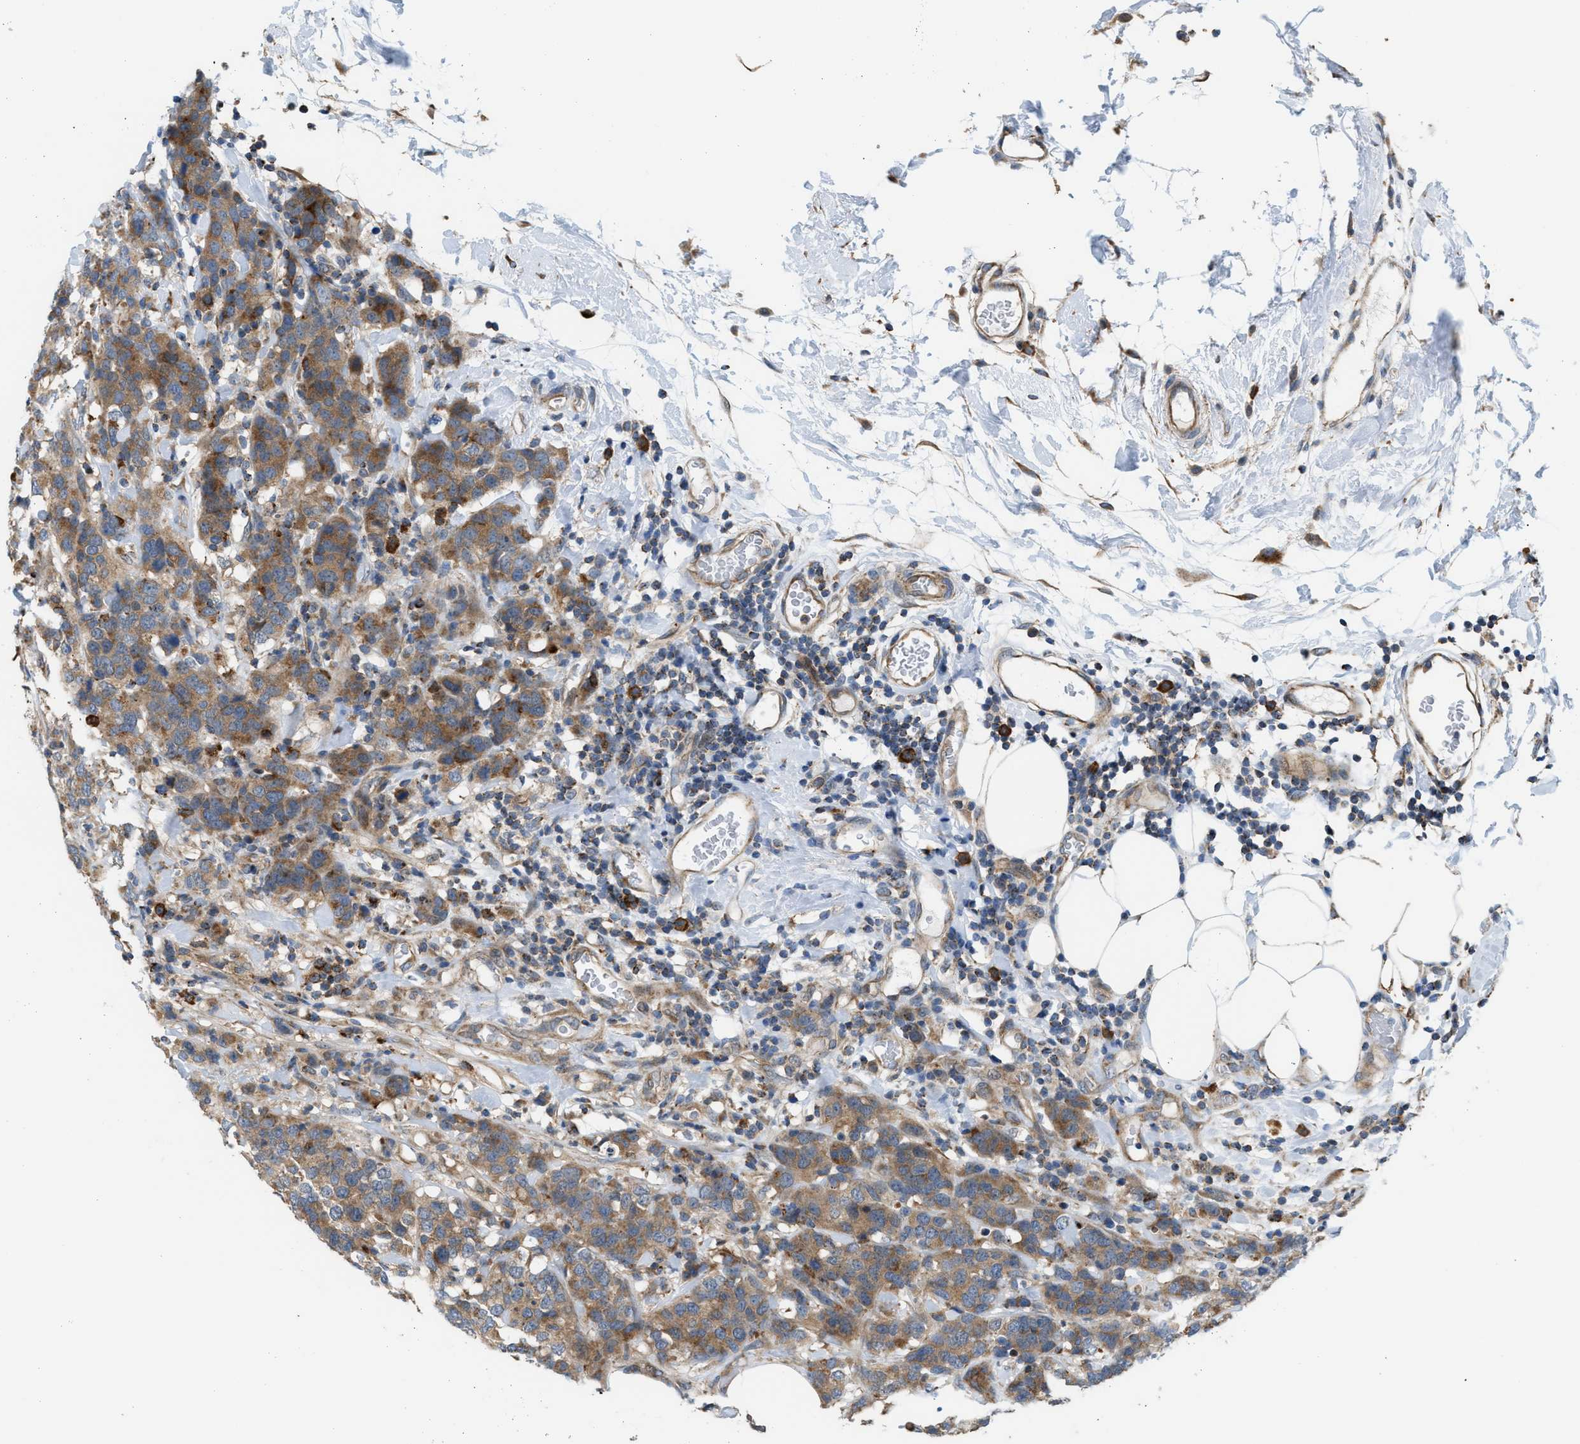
{"staining": {"intensity": "moderate", "quantity": ">75%", "location": "cytoplasmic/membranous"}, "tissue": "breast cancer", "cell_type": "Tumor cells", "image_type": "cancer", "snomed": [{"axis": "morphology", "description": "Lobular carcinoma"}, {"axis": "topography", "description": "Breast"}], "caption": "Approximately >75% of tumor cells in lobular carcinoma (breast) exhibit moderate cytoplasmic/membranous protein positivity as visualized by brown immunohistochemical staining.", "gene": "PDCL", "patient": {"sex": "female", "age": 59}}